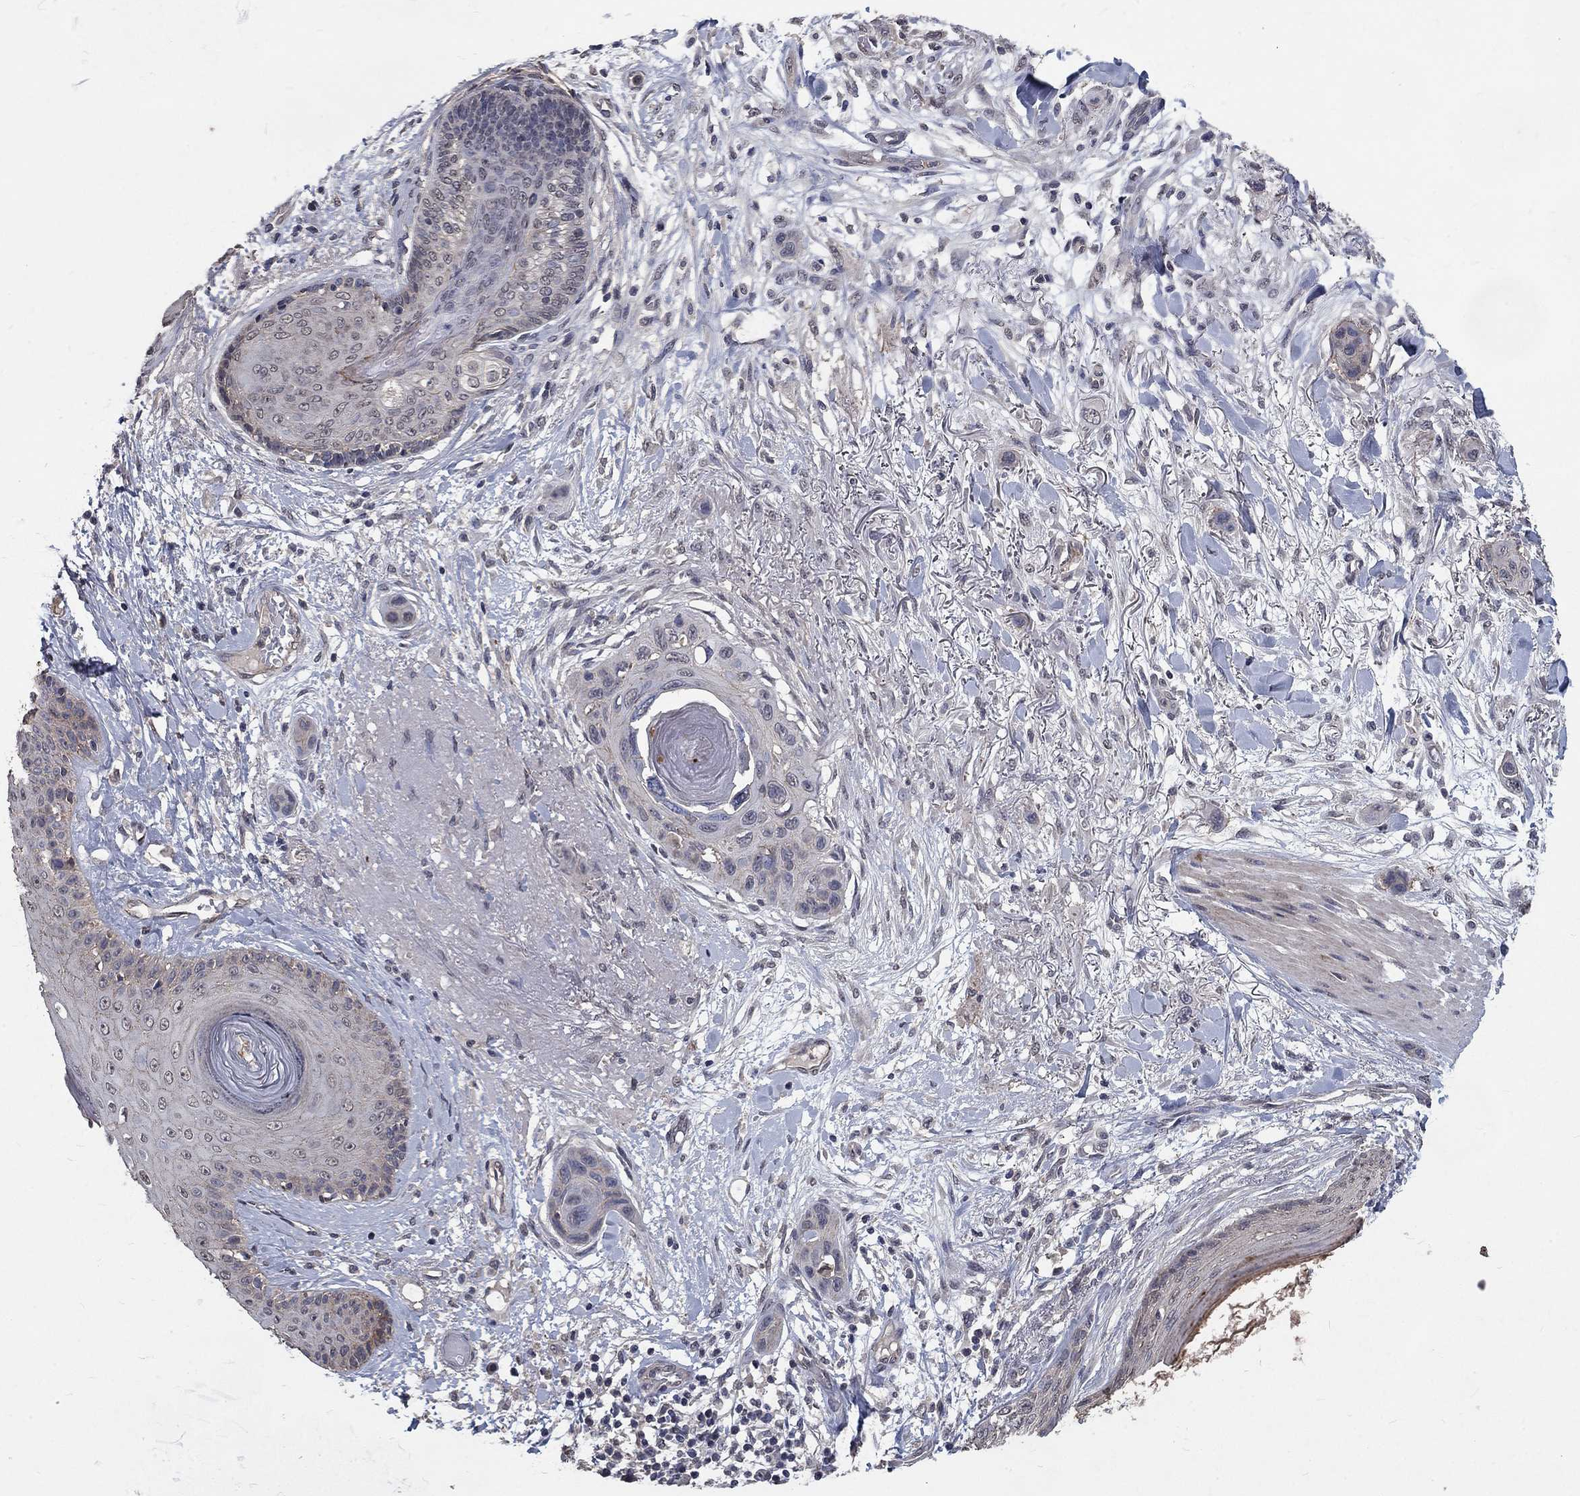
{"staining": {"intensity": "negative", "quantity": "none", "location": "none"}, "tissue": "skin cancer", "cell_type": "Tumor cells", "image_type": "cancer", "snomed": [{"axis": "morphology", "description": "Squamous cell carcinoma, NOS"}, {"axis": "topography", "description": "Skin"}], "caption": "DAB (3,3'-diaminobenzidine) immunohistochemical staining of skin squamous cell carcinoma shows no significant staining in tumor cells. The staining was performed using DAB to visualize the protein expression in brown, while the nuclei were stained in blue with hematoxylin (Magnification: 20x).", "gene": "CHST5", "patient": {"sex": "male", "age": 79}}